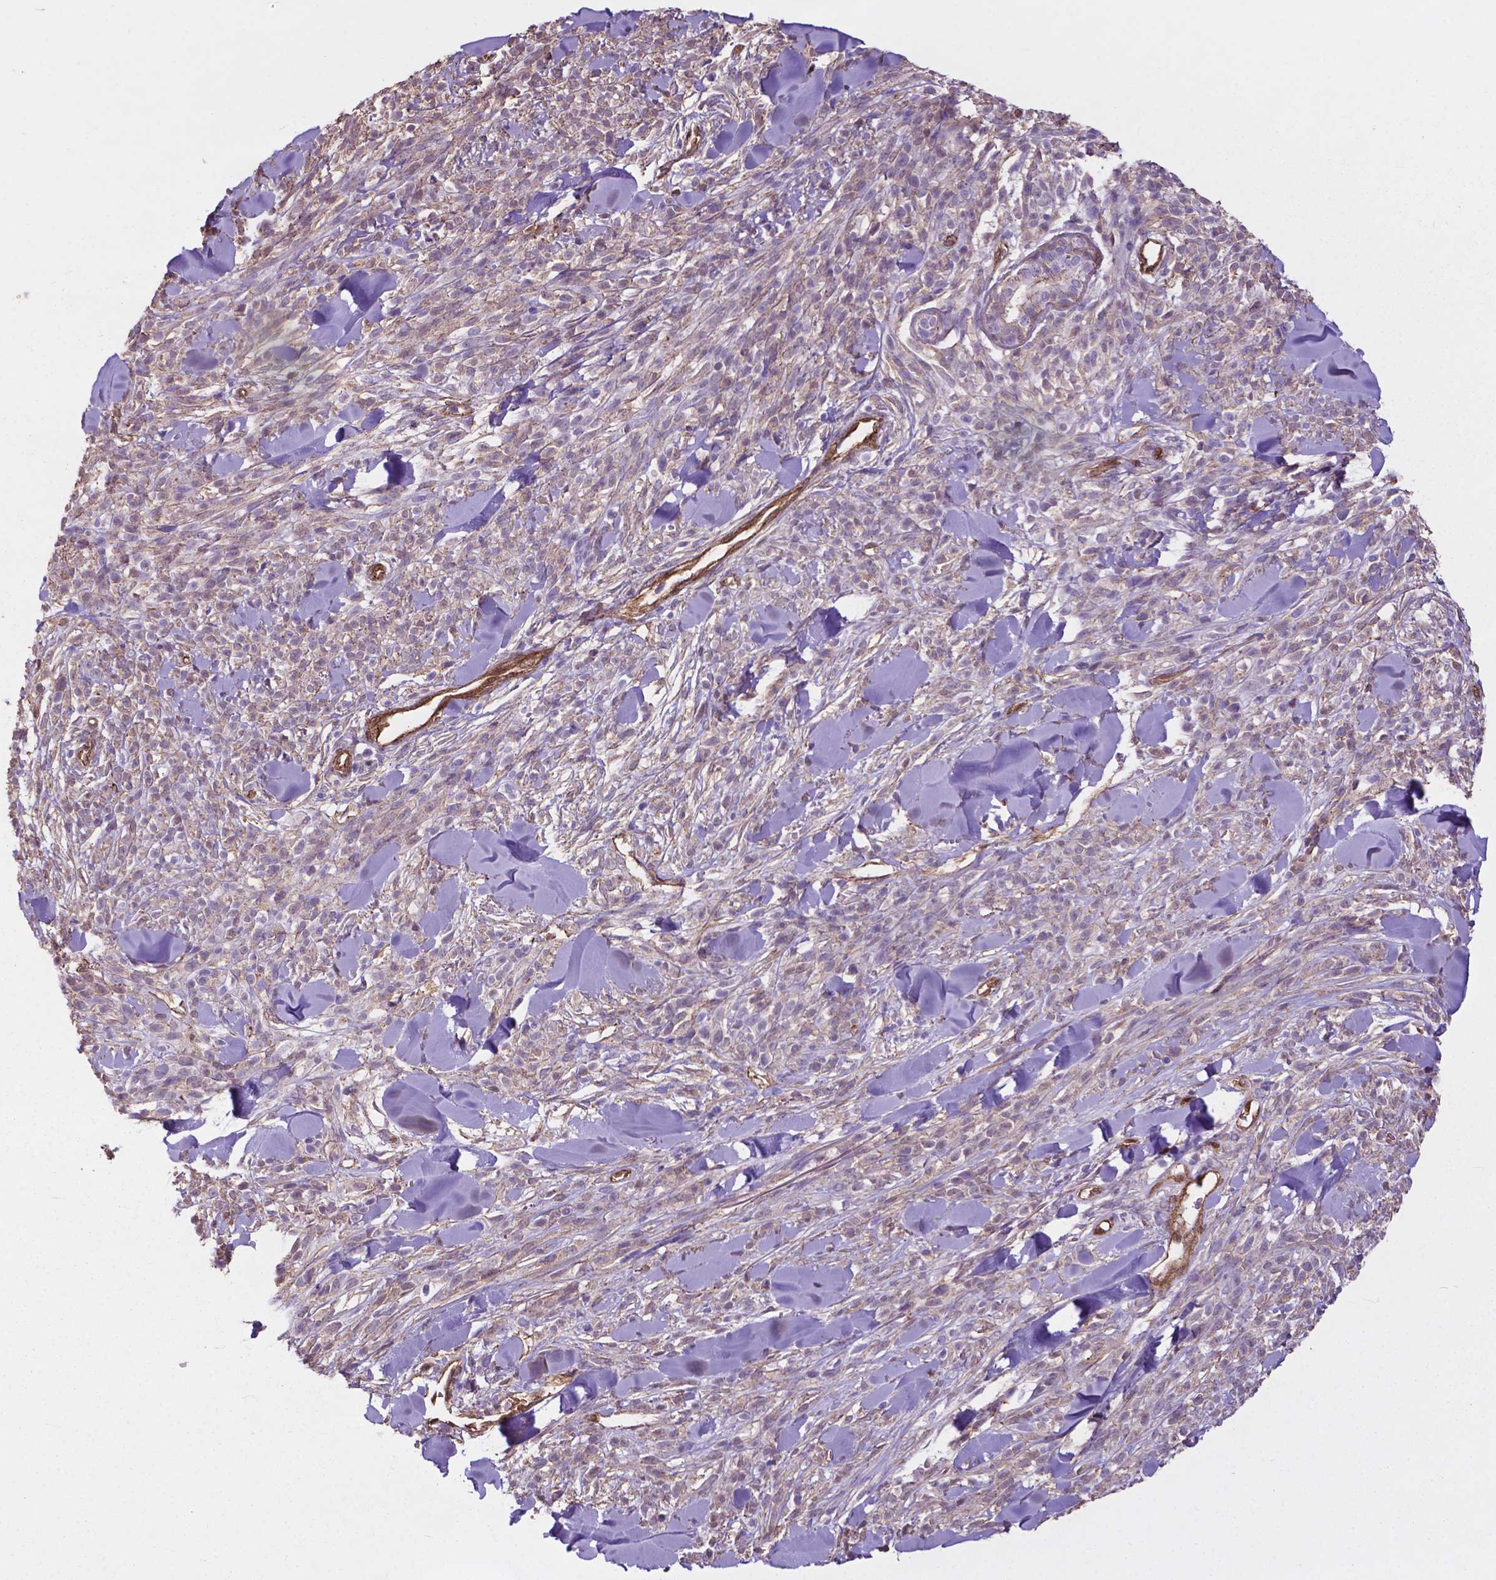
{"staining": {"intensity": "weak", "quantity": "<25%", "location": "cytoplasmic/membranous,nuclear"}, "tissue": "melanoma", "cell_type": "Tumor cells", "image_type": "cancer", "snomed": [{"axis": "morphology", "description": "Malignant melanoma, NOS"}, {"axis": "topography", "description": "Skin"}, {"axis": "topography", "description": "Skin of trunk"}], "caption": "DAB (3,3'-diaminobenzidine) immunohistochemical staining of malignant melanoma exhibits no significant positivity in tumor cells.", "gene": "PDLIM1", "patient": {"sex": "male", "age": 74}}